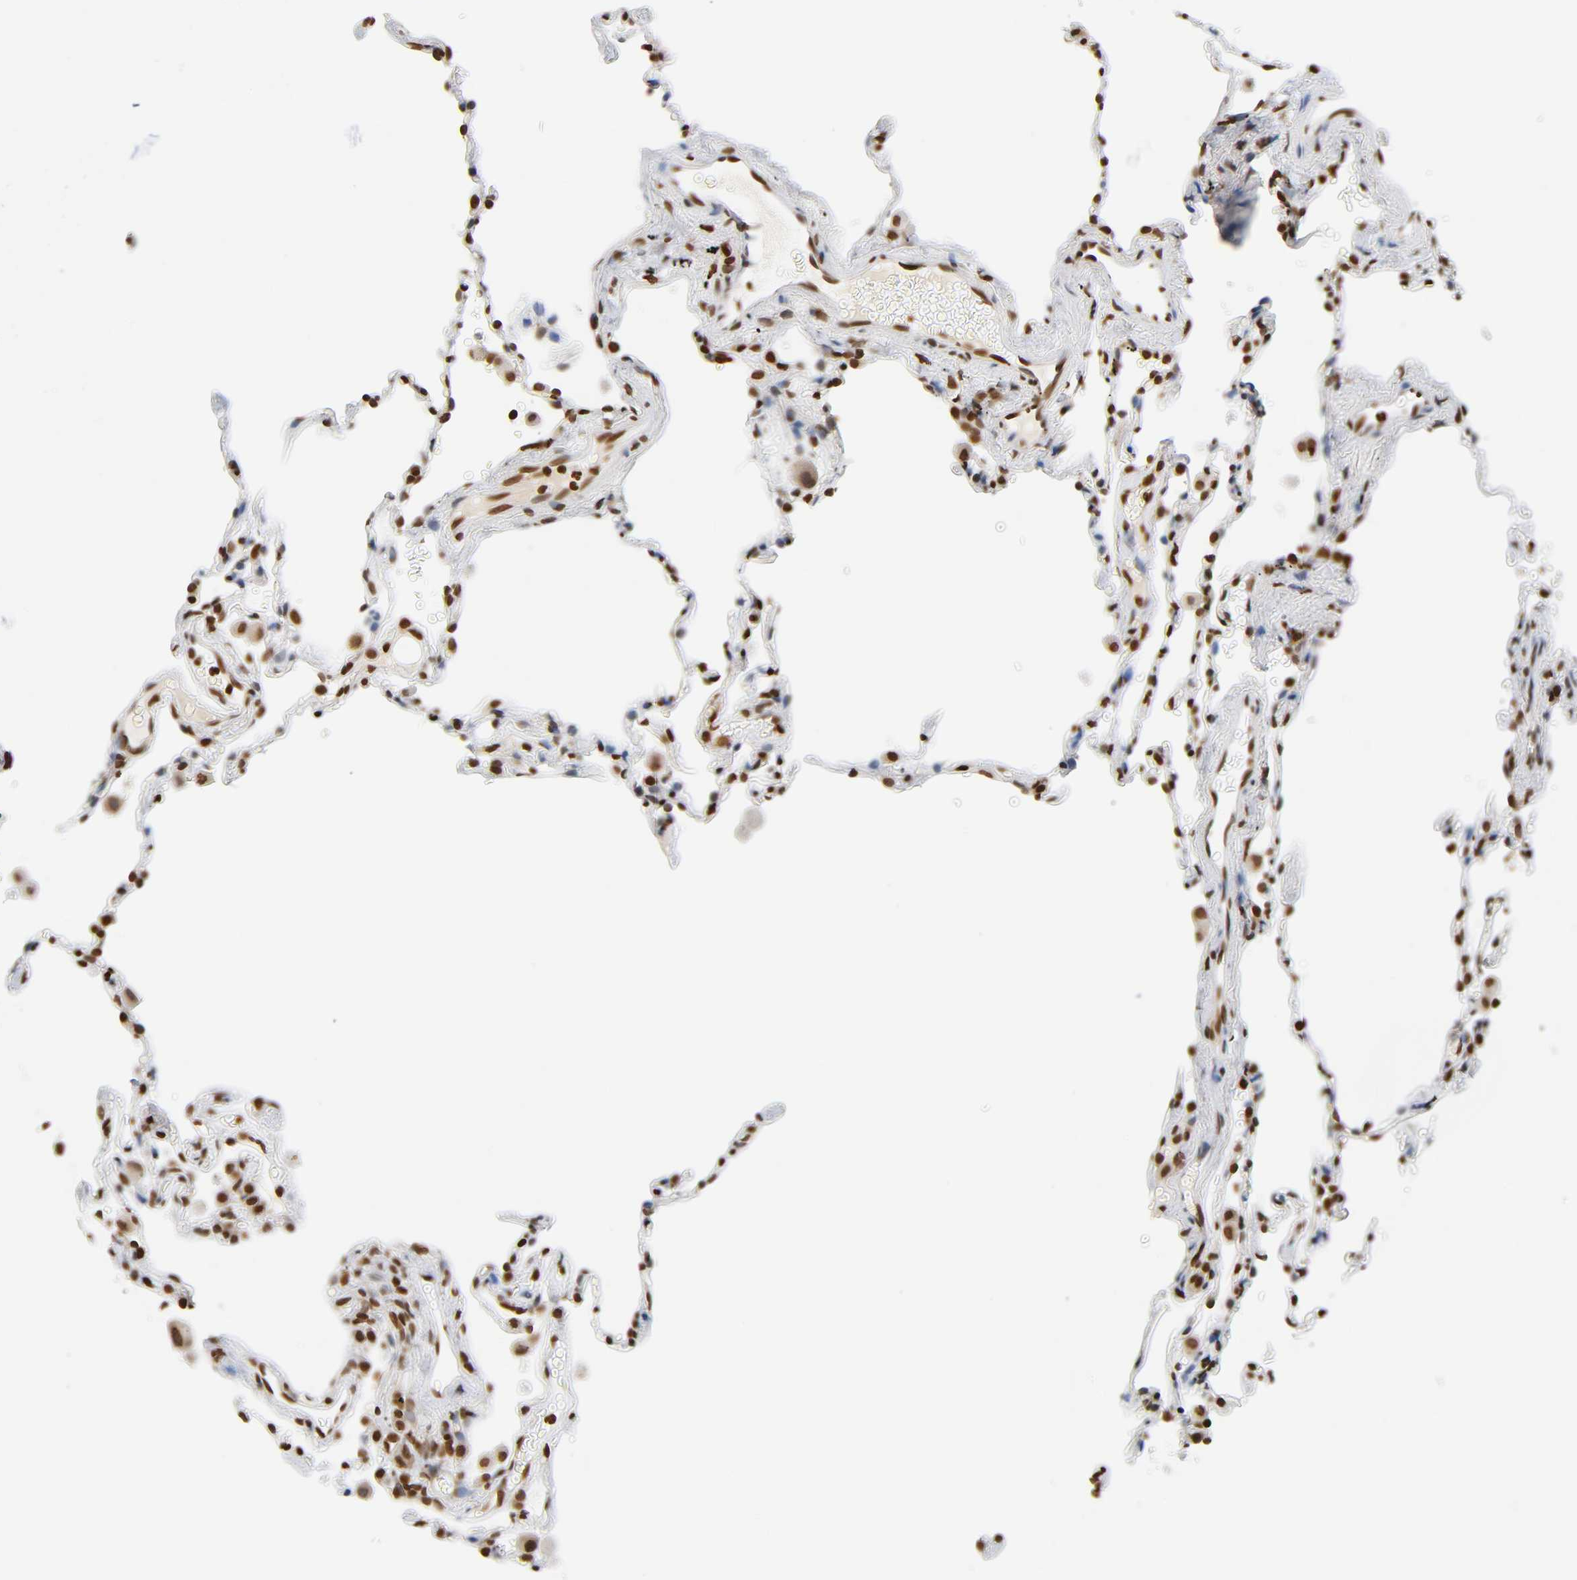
{"staining": {"intensity": "strong", "quantity": ">75%", "location": "nuclear"}, "tissue": "lung", "cell_type": "Alveolar cells", "image_type": "normal", "snomed": [{"axis": "morphology", "description": "Normal tissue, NOS"}, {"axis": "morphology", "description": "Soft tissue tumor metastatic"}, {"axis": "topography", "description": "Lung"}], "caption": "Approximately >75% of alveolar cells in unremarkable lung exhibit strong nuclear protein positivity as visualized by brown immunohistochemical staining.", "gene": "HOXA6", "patient": {"sex": "male", "age": 59}}